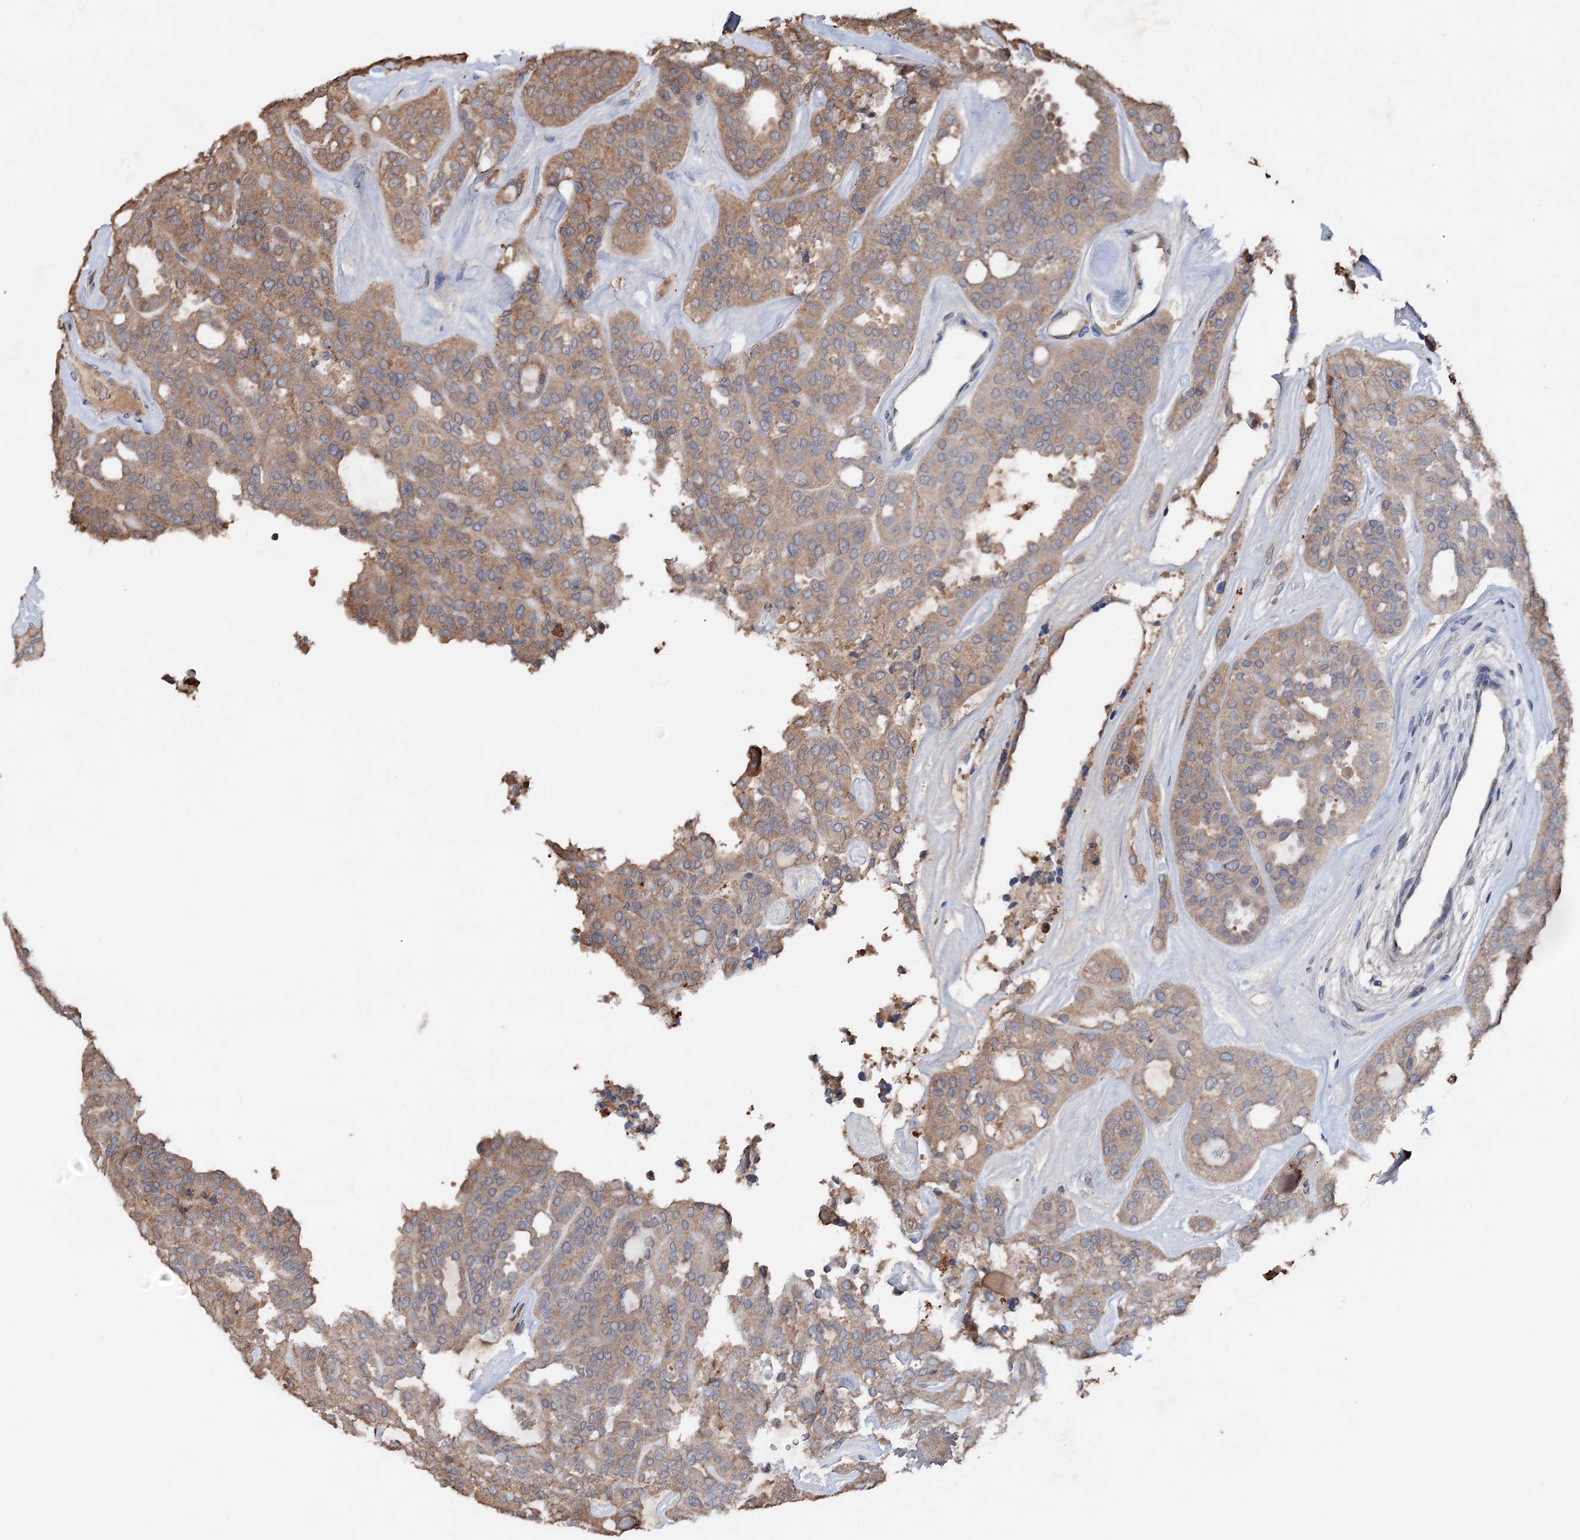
{"staining": {"intensity": "moderate", "quantity": ">75%", "location": "cytoplasmic/membranous"}, "tissue": "thyroid cancer", "cell_type": "Tumor cells", "image_type": "cancer", "snomed": [{"axis": "morphology", "description": "Follicular adenoma carcinoma, NOS"}, {"axis": "topography", "description": "Thyroid gland"}], "caption": "Thyroid follicular adenoma carcinoma was stained to show a protein in brown. There is medium levels of moderate cytoplasmic/membranous expression in about >75% of tumor cells.", "gene": "ARL13A", "patient": {"sex": "male", "age": 75}}